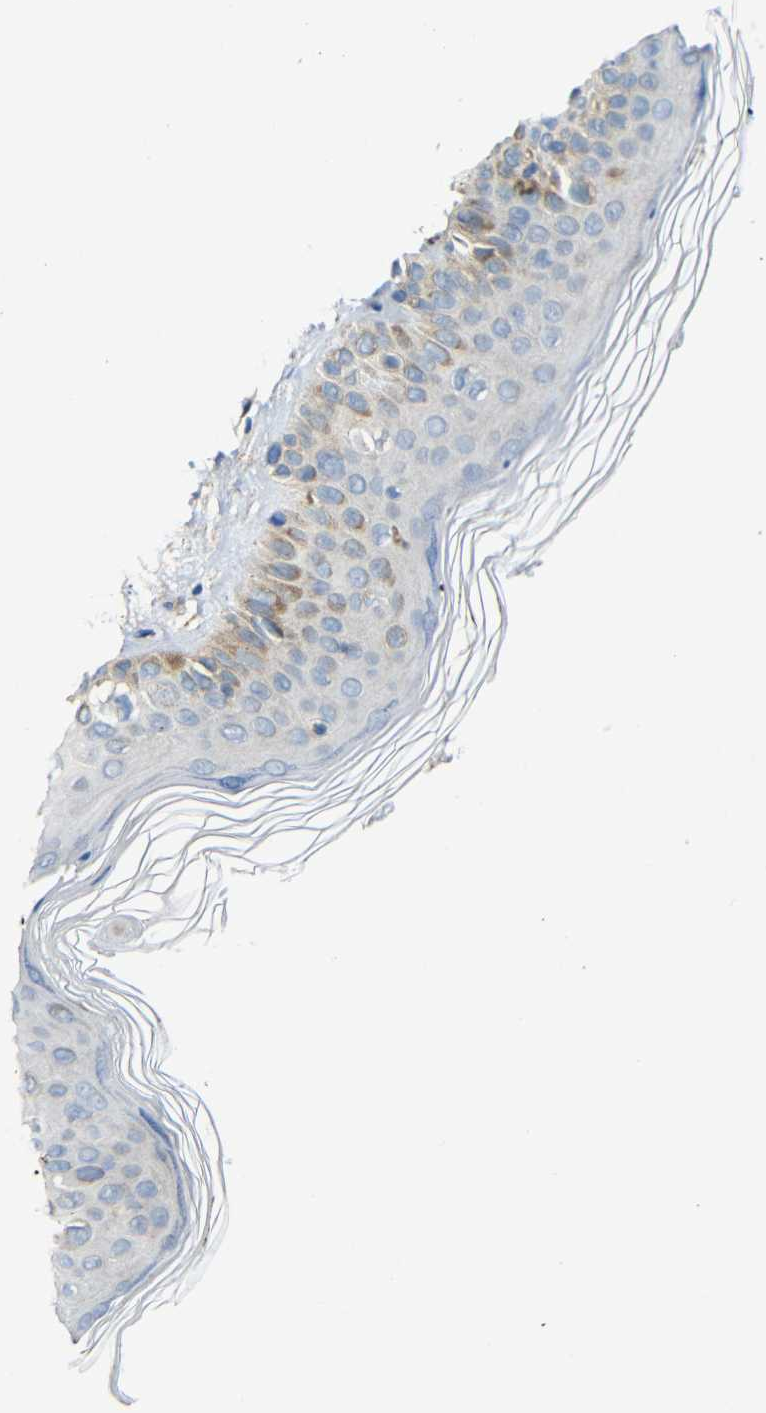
{"staining": {"intensity": "moderate", "quantity": ">75%", "location": "cytoplasmic/membranous"}, "tissue": "skin", "cell_type": "Fibroblasts", "image_type": "normal", "snomed": [{"axis": "morphology", "description": "Normal tissue, NOS"}, {"axis": "topography", "description": "Skin"}], "caption": "Immunohistochemical staining of benign skin exhibits moderate cytoplasmic/membranous protein staining in about >75% of fibroblasts. (DAB = brown stain, brightfield microscopy at high magnification).", "gene": "IGSF10", "patient": {"sex": "male", "age": 71}}